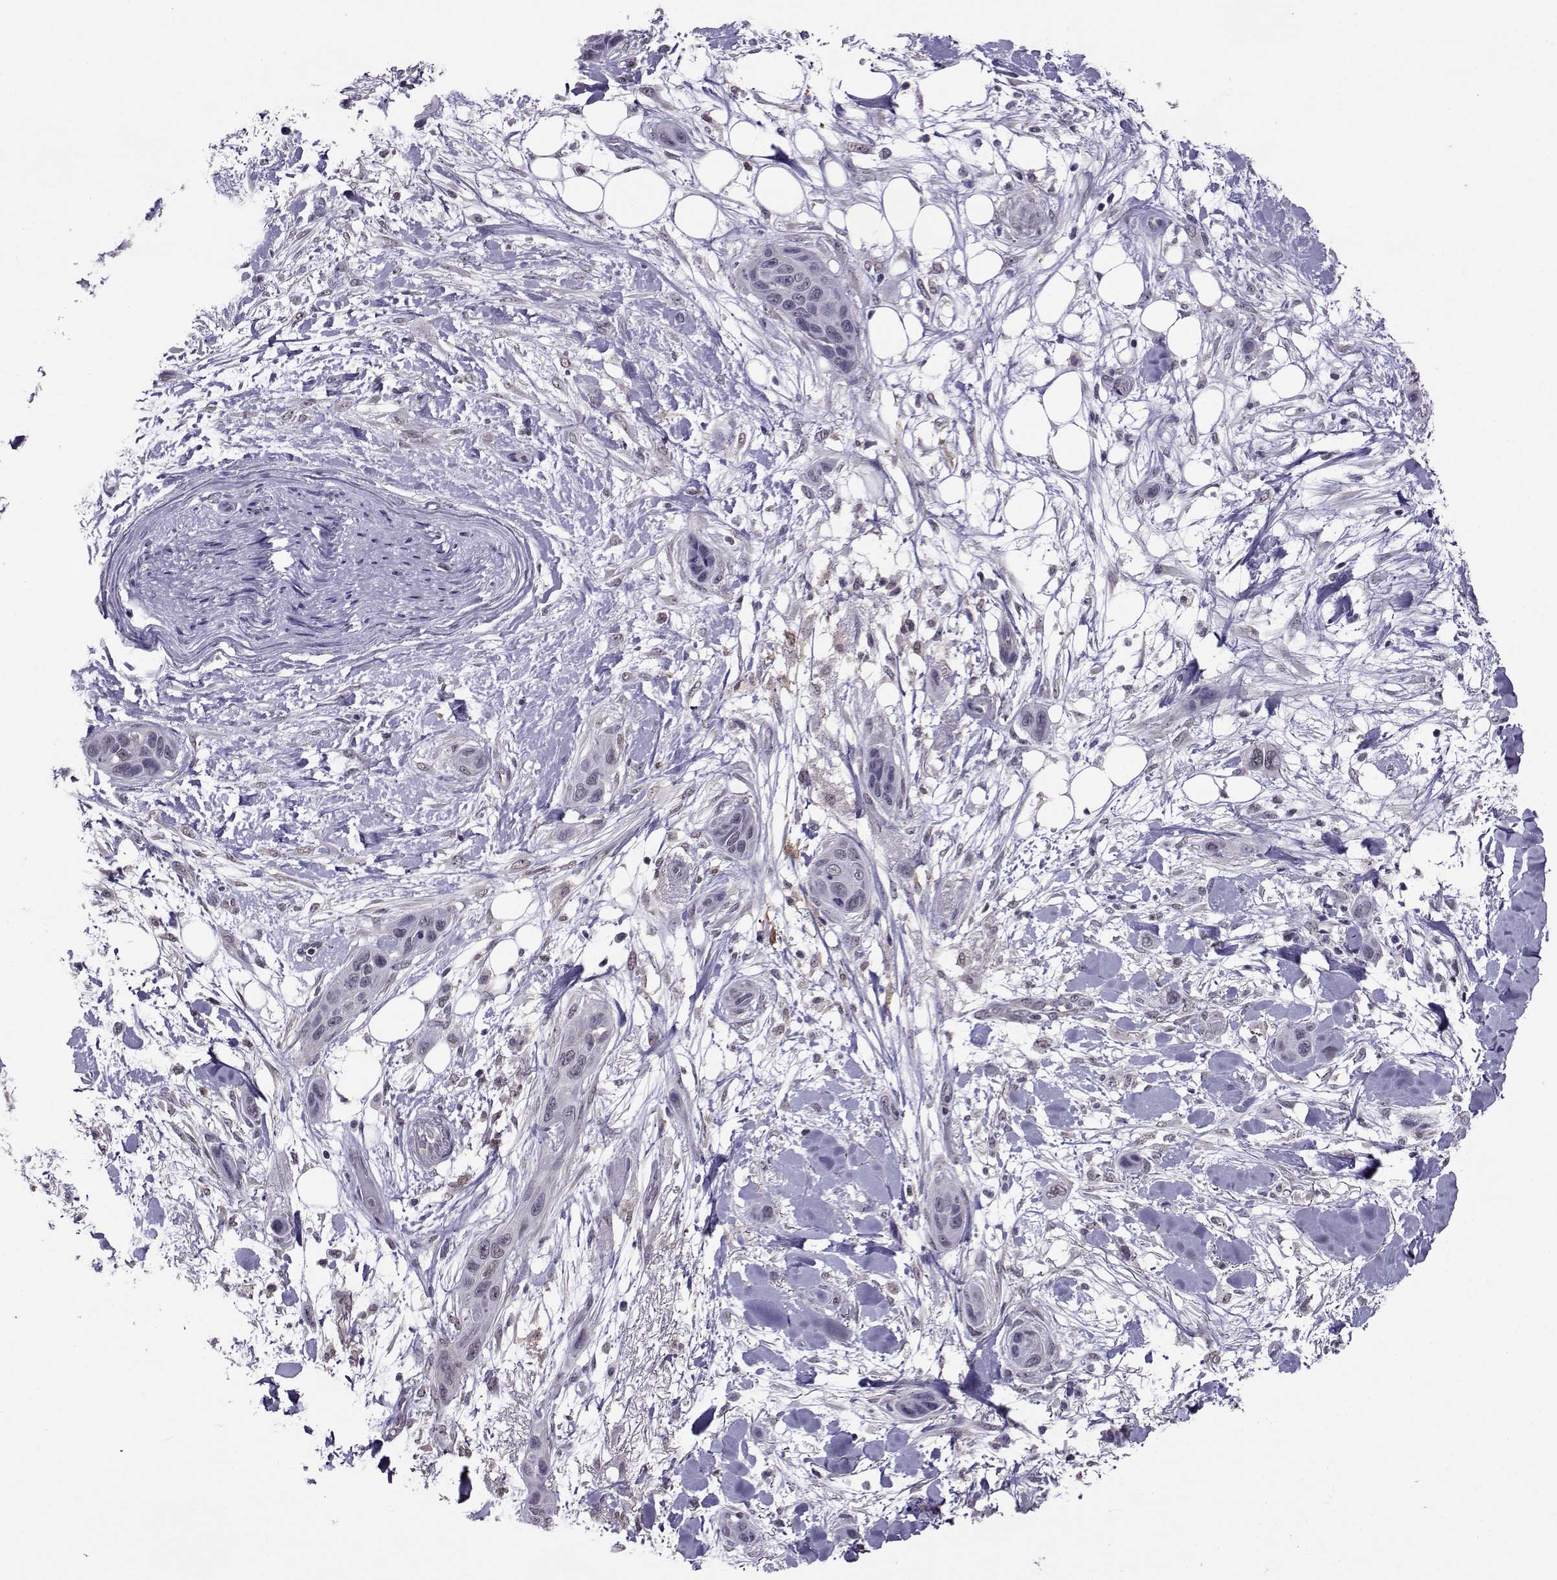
{"staining": {"intensity": "negative", "quantity": "none", "location": "none"}, "tissue": "skin cancer", "cell_type": "Tumor cells", "image_type": "cancer", "snomed": [{"axis": "morphology", "description": "Squamous cell carcinoma, NOS"}, {"axis": "topography", "description": "Skin"}], "caption": "Skin cancer (squamous cell carcinoma) was stained to show a protein in brown. There is no significant expression in tumor cells.", "gene": "DDX20", "patient": {"sex": "male", "age": 79}}